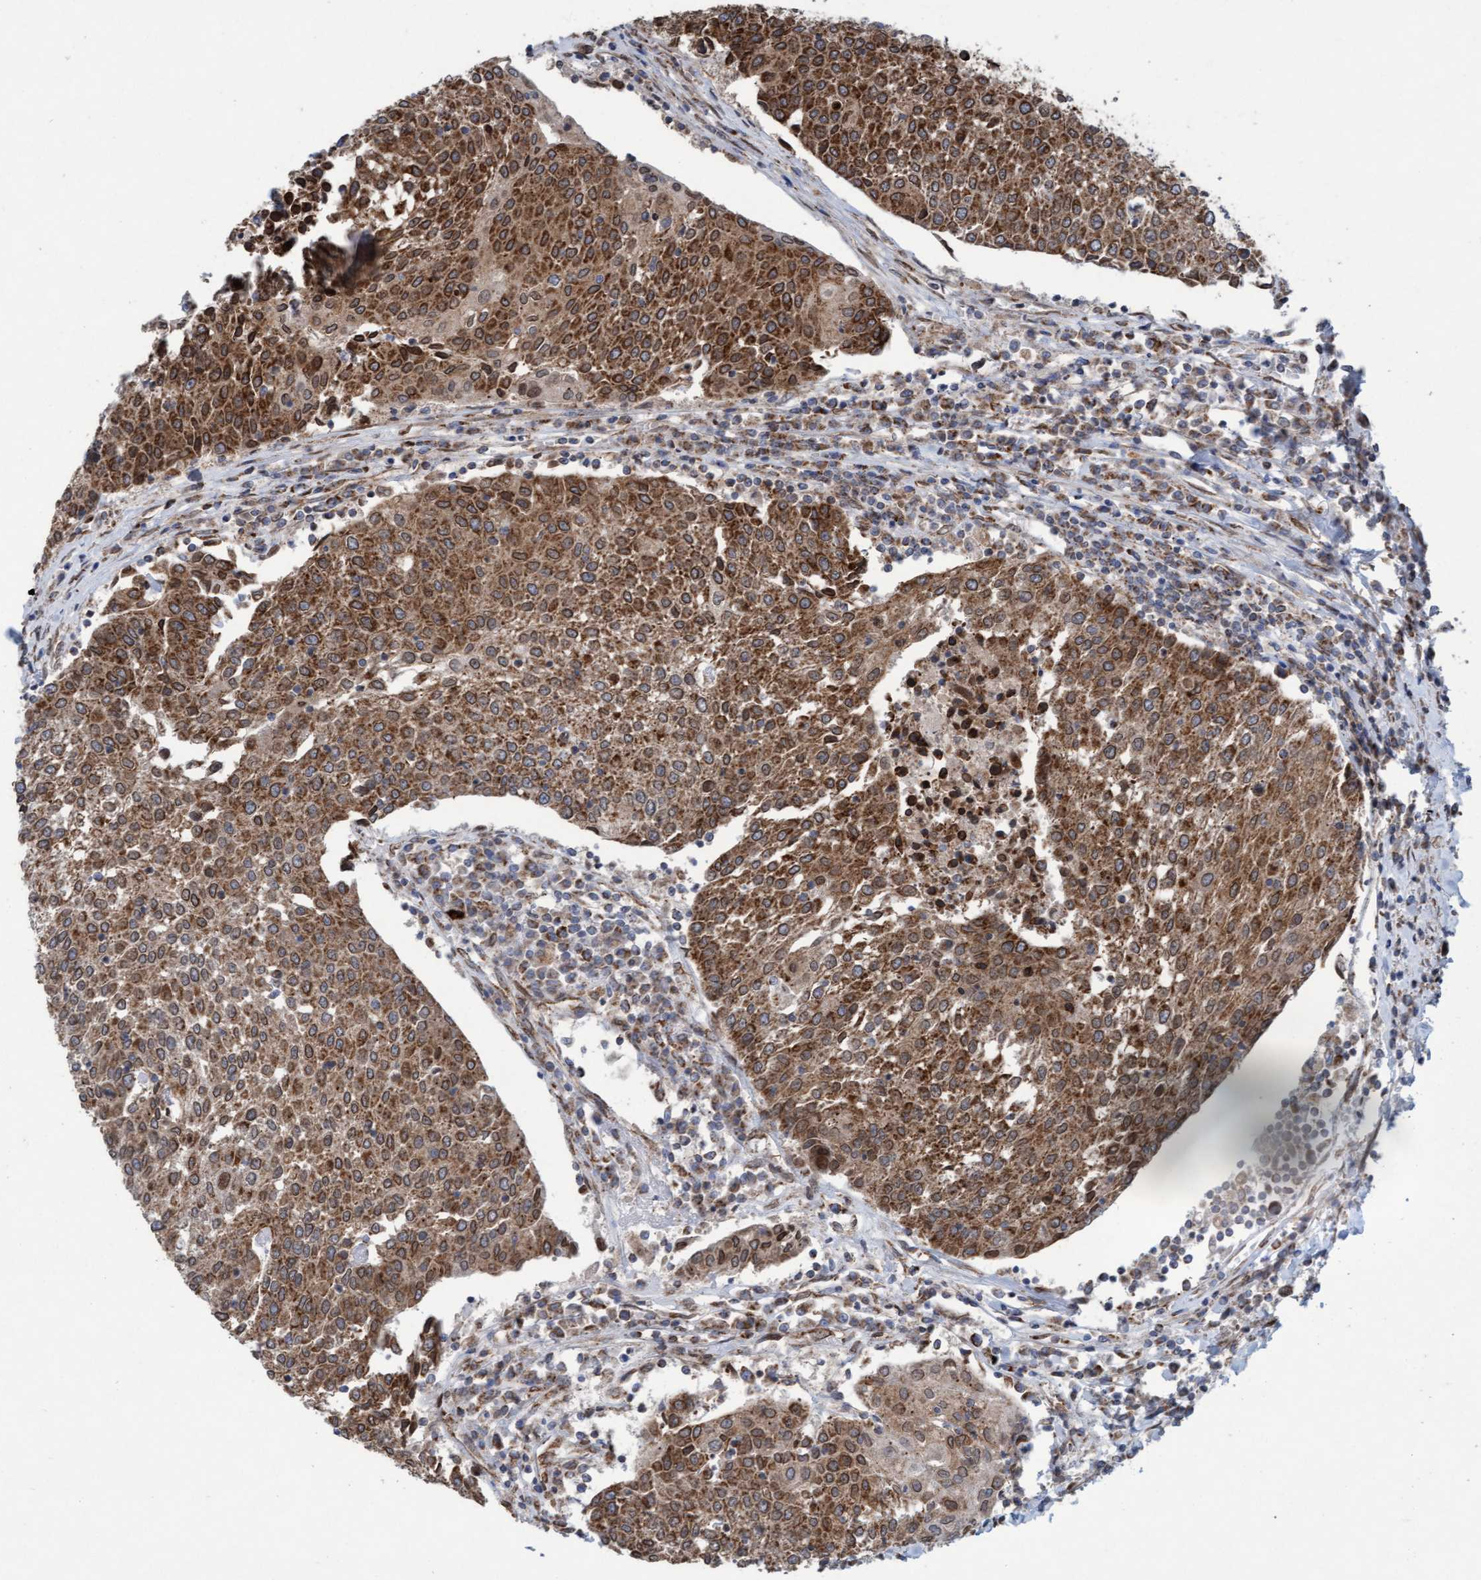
{"staining": {"intensity": "strong", "quantity": ">75%", "location": "cytoplasmic/membranous"}, "tissue": "urothelial cancer", "cell_type": "Tumor cells", "image_type": "cancer", "snomed": [{"axis": "morphology", "description": "Urothelial carcinoma, High grade"}, {"axis": "topography", "description": "Urinary bladder"}], "caption": "Protein positivity by IHC shows strong cytoplasmic/membranous expression in about >75% of tumor cells in urothelial cancer.", "gene": "MRPS23", "patient": {"sex": "female", "age": 85}}